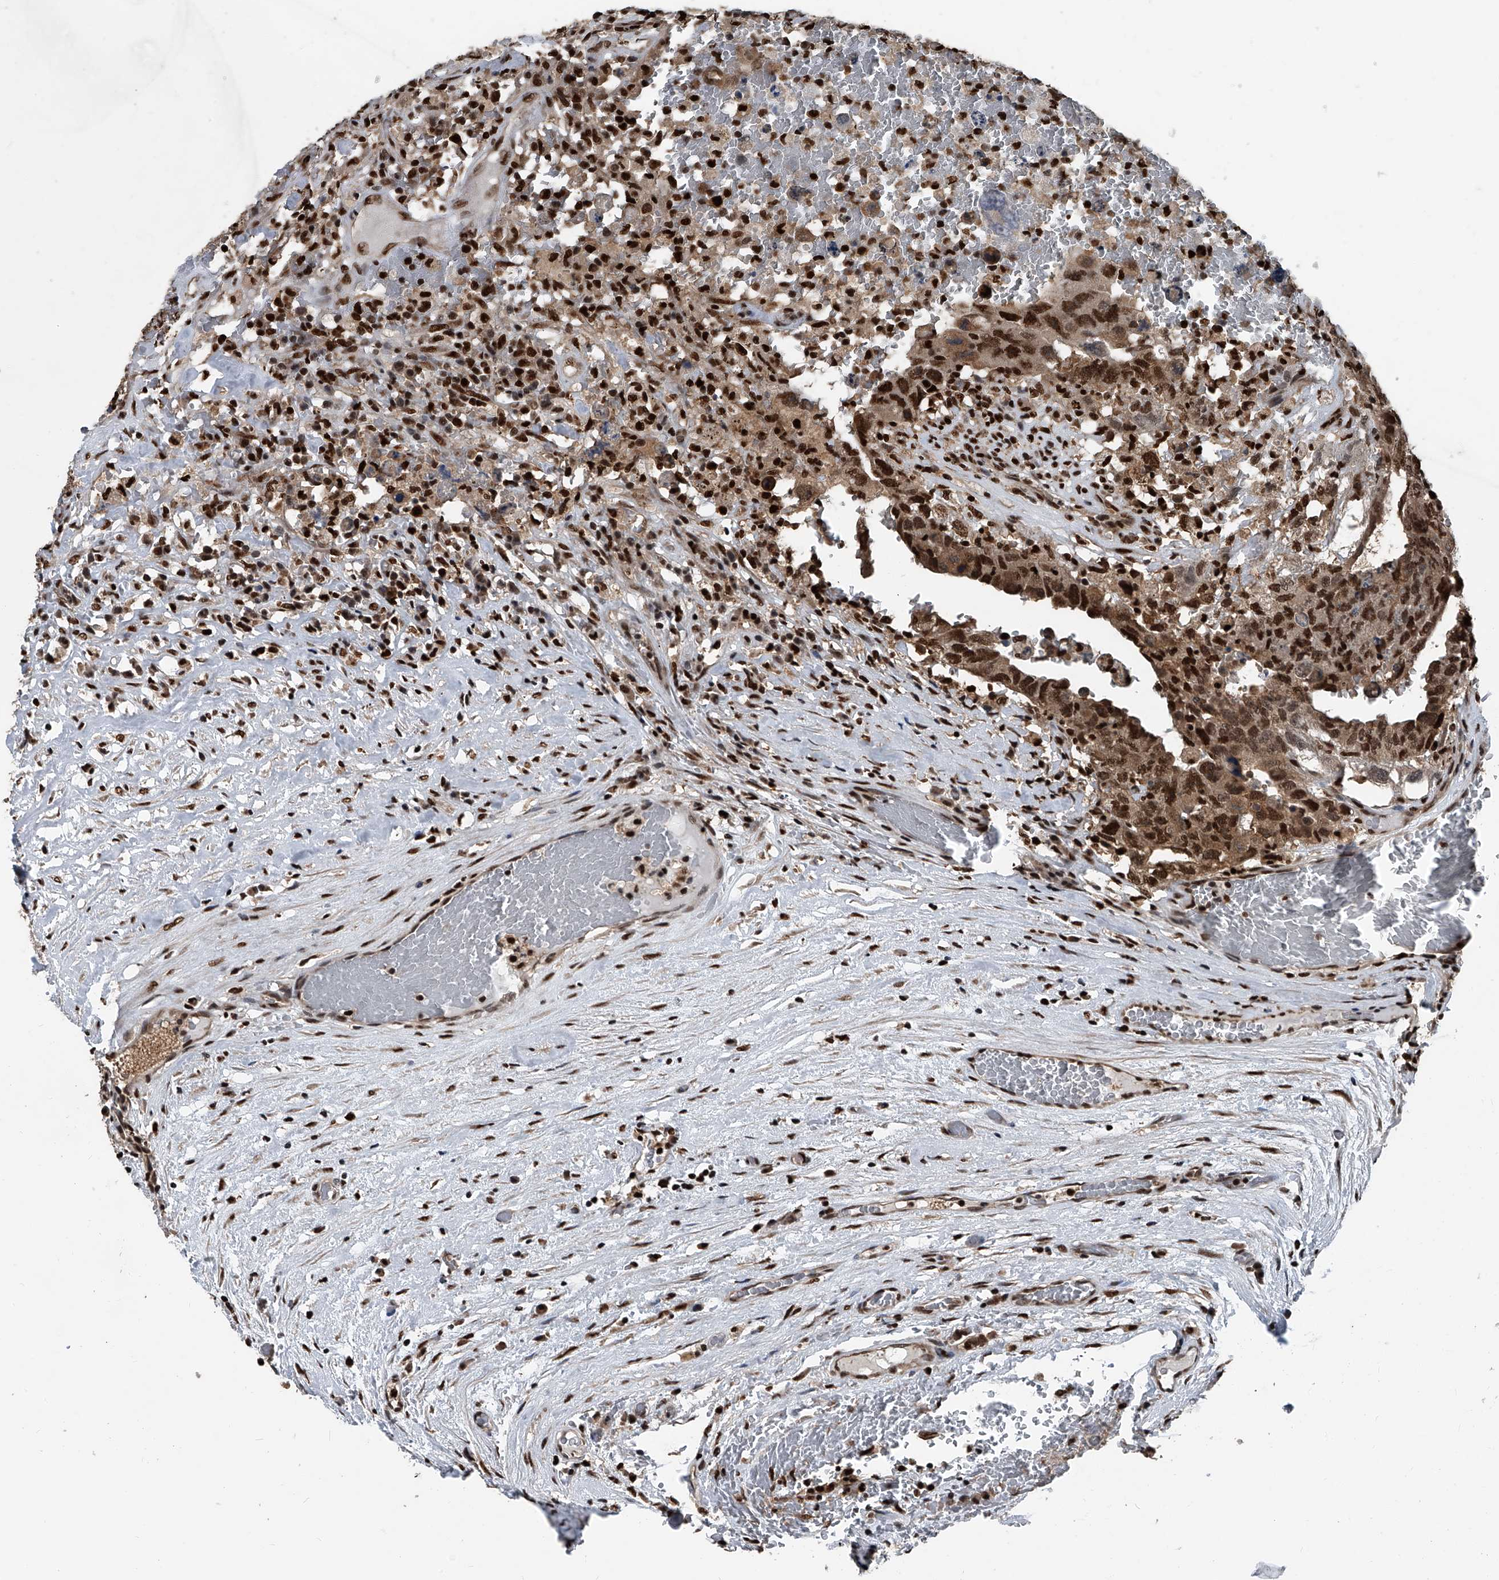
{"staining": {"intensity": "strong", "quantity": ">75%", "location": "nuclear"}, "tissue": "testis cancer", "cell_type": "Tumor cells", "image_type": "cancer", "snomed": [{"axis": "morphology", "description": "Carcinoma, Embryonal, NOS"}, {"axis": "topography", "description": "Testis"}], "caption": "The micrograph shows staining of embryonal carcinoma (testis), revealing strong nuclear protein expression (brown color) within tumor cells.", "gene": "FKBP5", "patient": {"sex": "male", "age": 26}}